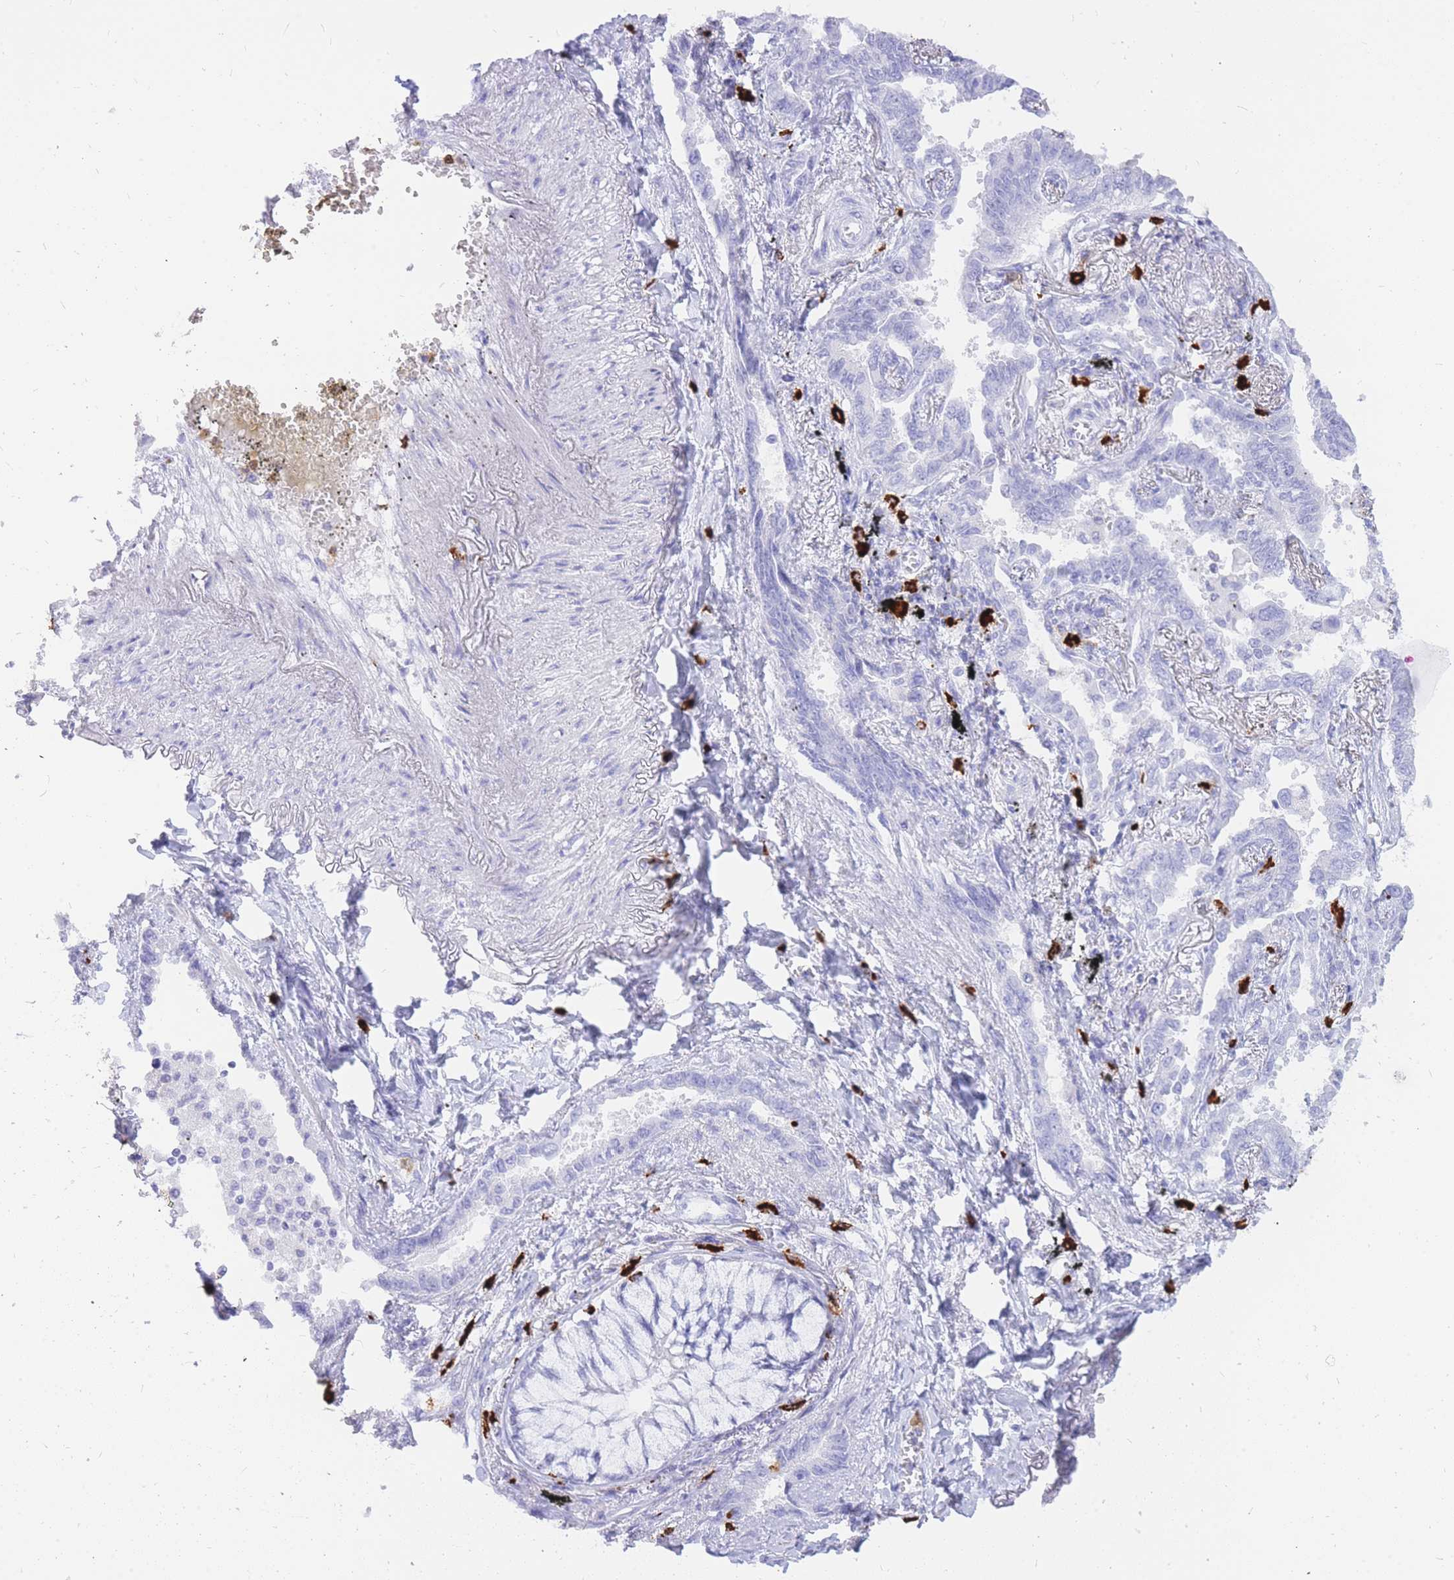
{"staining": {"intensity": "negative", "quantity": "none", "location": "none"}, "tissue": "lung cancer", "cell_type": "Tumor cells", "image_type": "cancer", "snomed": [{"axis": "morphology", "description": "Adenocarcinoma, NOS"}, {"axis": "topography", "description": "Lung"}], "caption": "The micrograph demonstrates no staining of tumor cells in lung cancer.", "gene": "HERC1", "patient": {"sex": "male", "age": 67}}